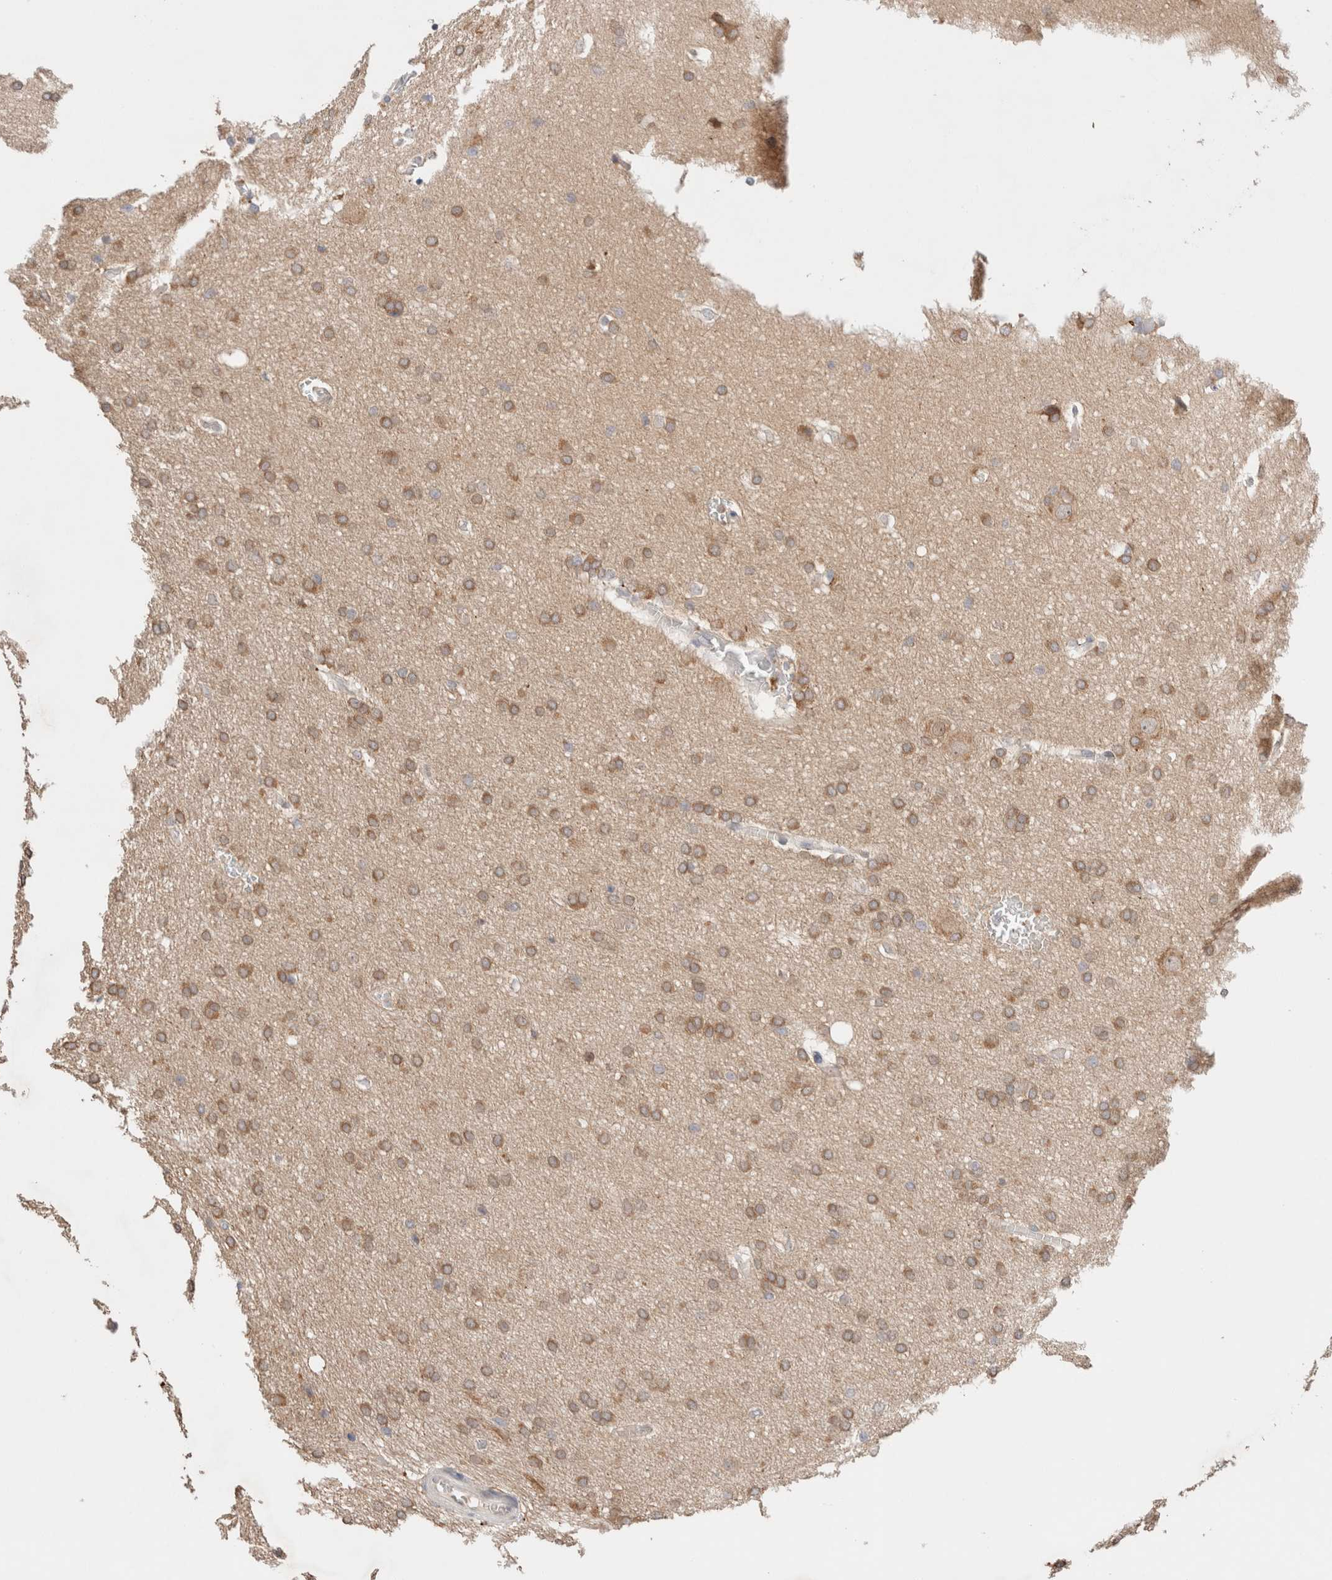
{"staining": {"intensity": "moderate", "quantity": ">75%", "location": "cytoplasmic/membranous"}, "tissue": "glioma", "cell_type": "Tumor cells", "image_type": "cancer", "snomed": [{"axis": "morphology", "description": "Glioma, malignant, Low grade"}, {"axis": "topography", "description": "Brain"}], "caption": "IHC of glioma exhibits medium levels of moderate cytoplasmic/membranous staining in approximately >75% of tumor cells.", "gene": "ERI3", "patient": {"sex": "female", "age": 37}}